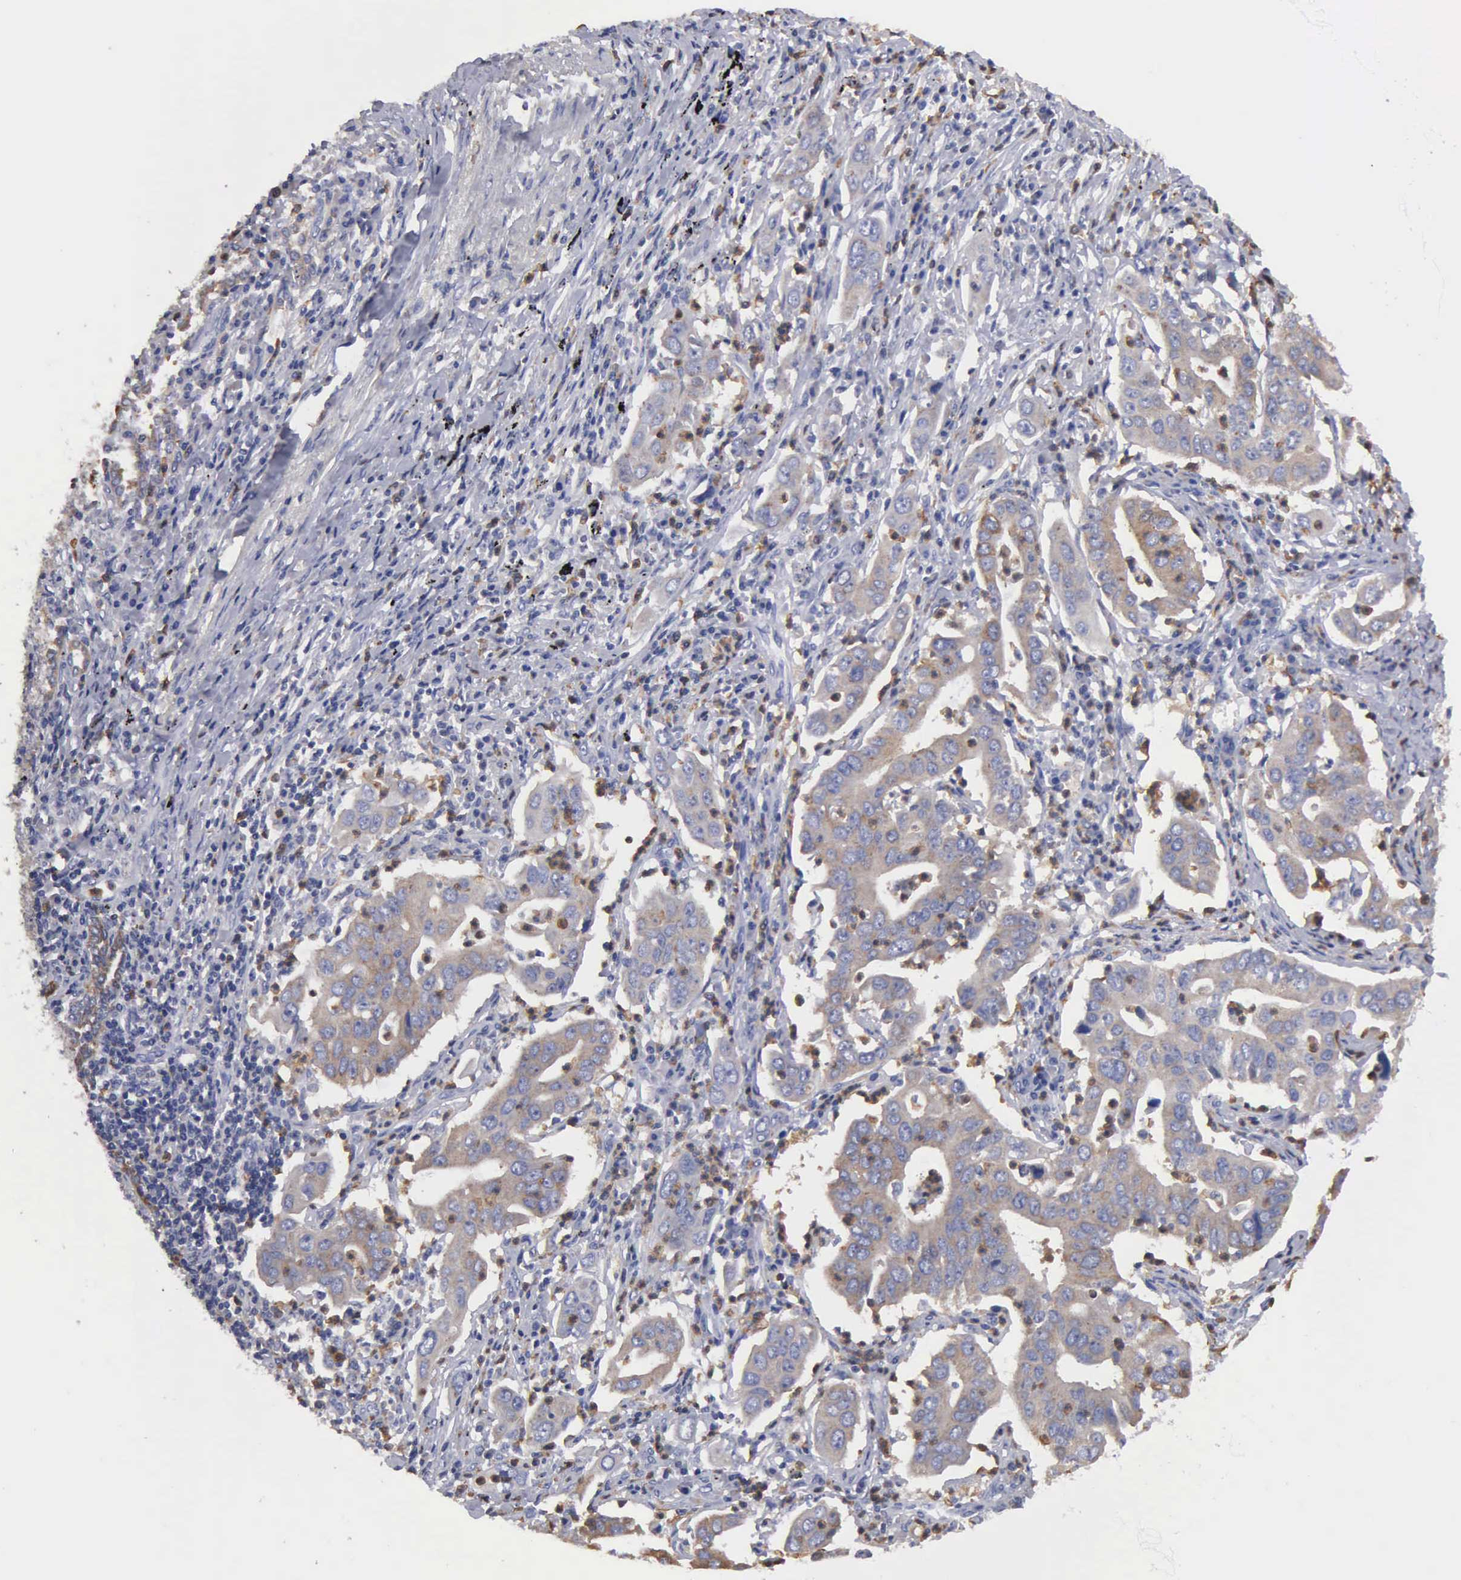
{"staining": {"intensity": "weak", "quantity": "25%-75%", "location": "cytoplasmic/membranous"}, "tissue": "lung cancer", "cell_type": "Tumor cells", "image_type": "cancer", "snomed": [{"axis": "morphology", "description": "Adenocarcinoma, NOS"}, {"axis": "topography", "description": "Lung"}], "caption": "Lung adenocarcinoma stained for a protein reveals weak cytoplasmic/membranous positivity in tumor cells. (Stains: DAB in brown, nuclei in blue, Microscopy: brightfield microscopy at high magnification).", "gene": "G6PD", "patient": {"sex": "male", "age": 48}}